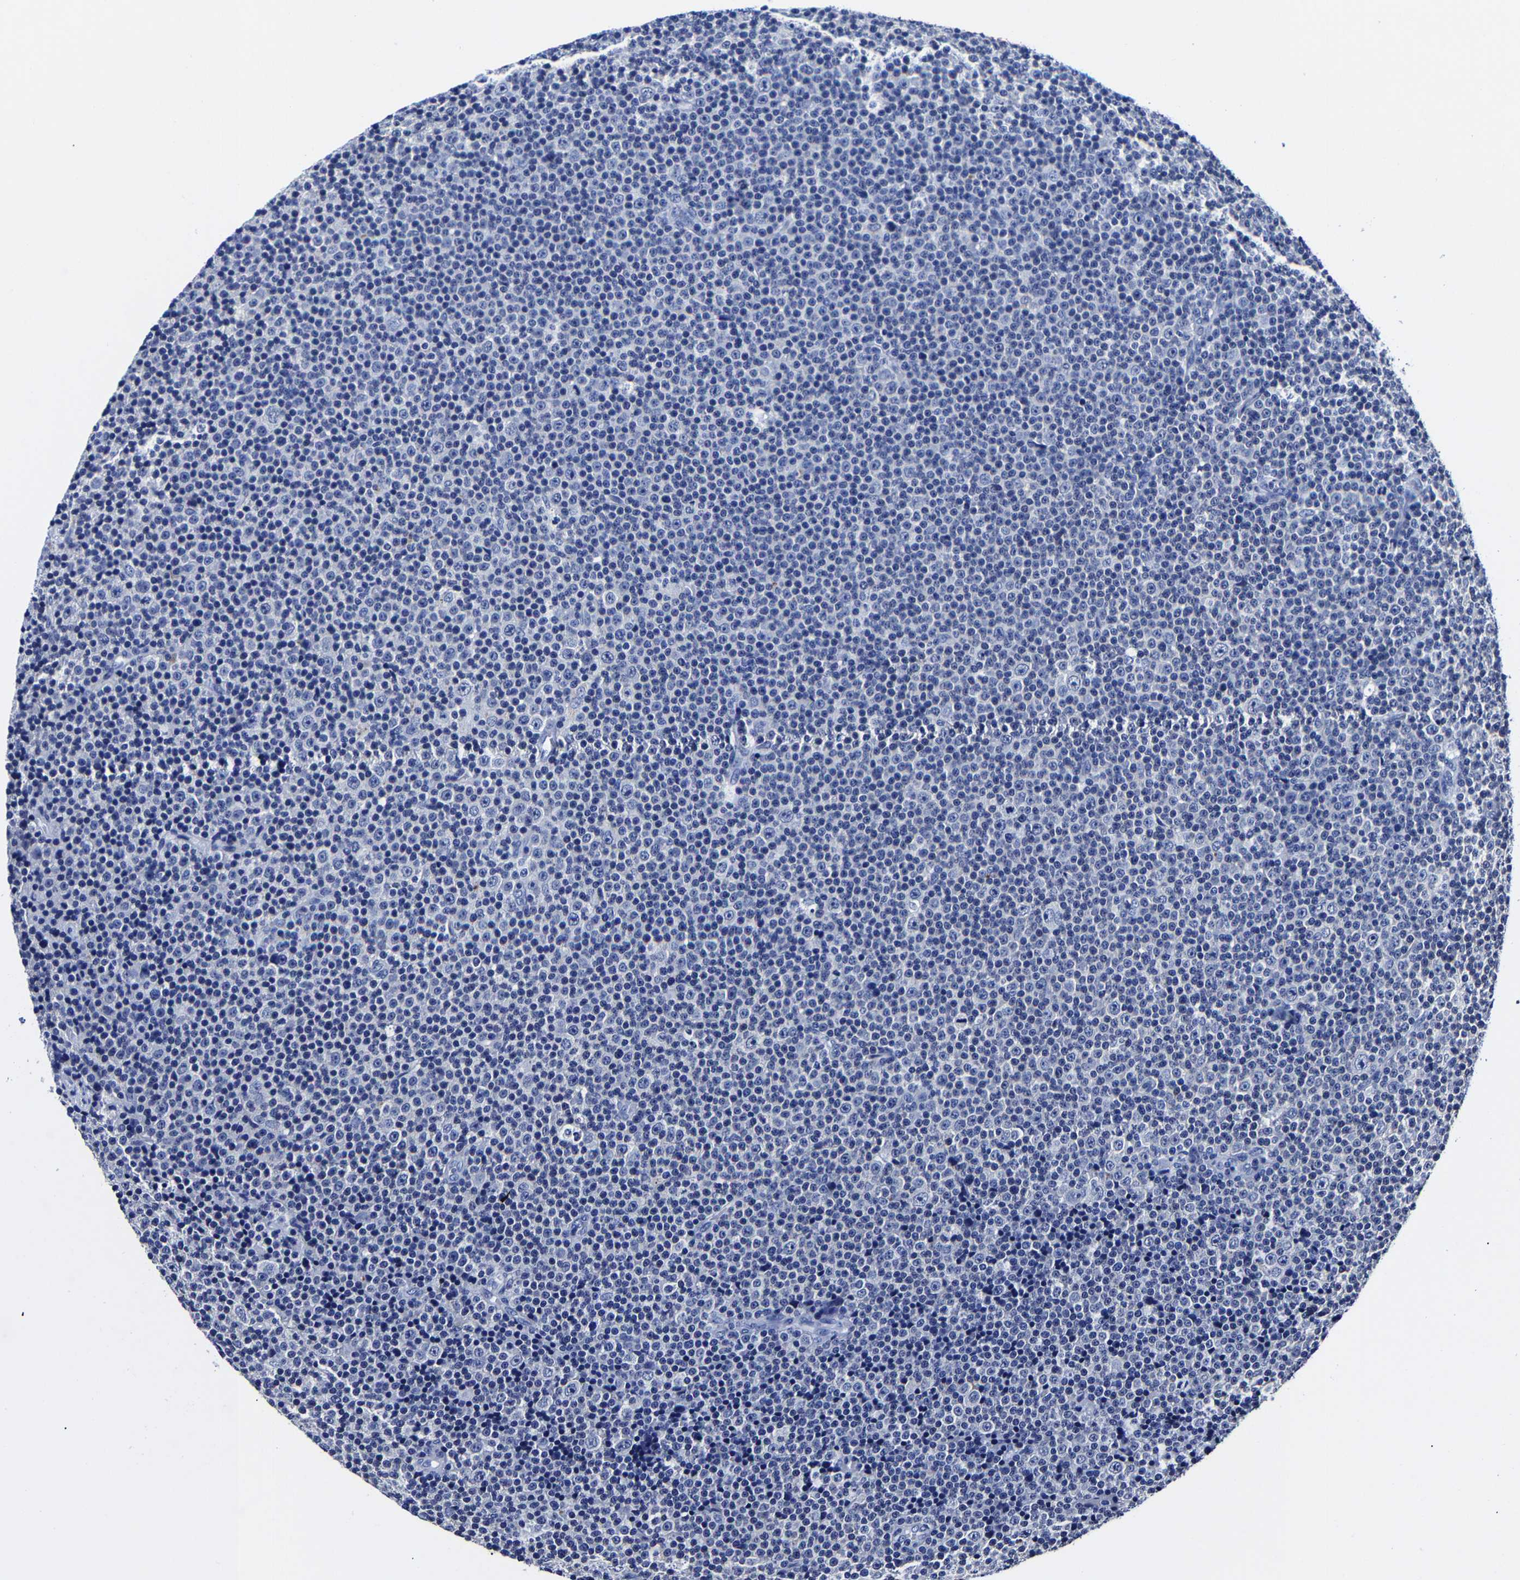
{"staining": {"intensity": "negative", "quantity": "none", "location": "none"}, "tissue": "lymphoma", "cell_type": "Tumor cells", "image_type": "cancer", "snomed": [{"axis": "morphology", "description": "Malignant lymphoma, non-Hodgkin's type, Low grade"}, {"axis": "topography", "description": "Lymph node"}], "caption": "This is an immunohistochemistry (IHC) histopathology image of human lymphoma. There is no positivity in tumor cells.", "gene": "CPA2", "patient": {"sex": "female", "age": 67}}